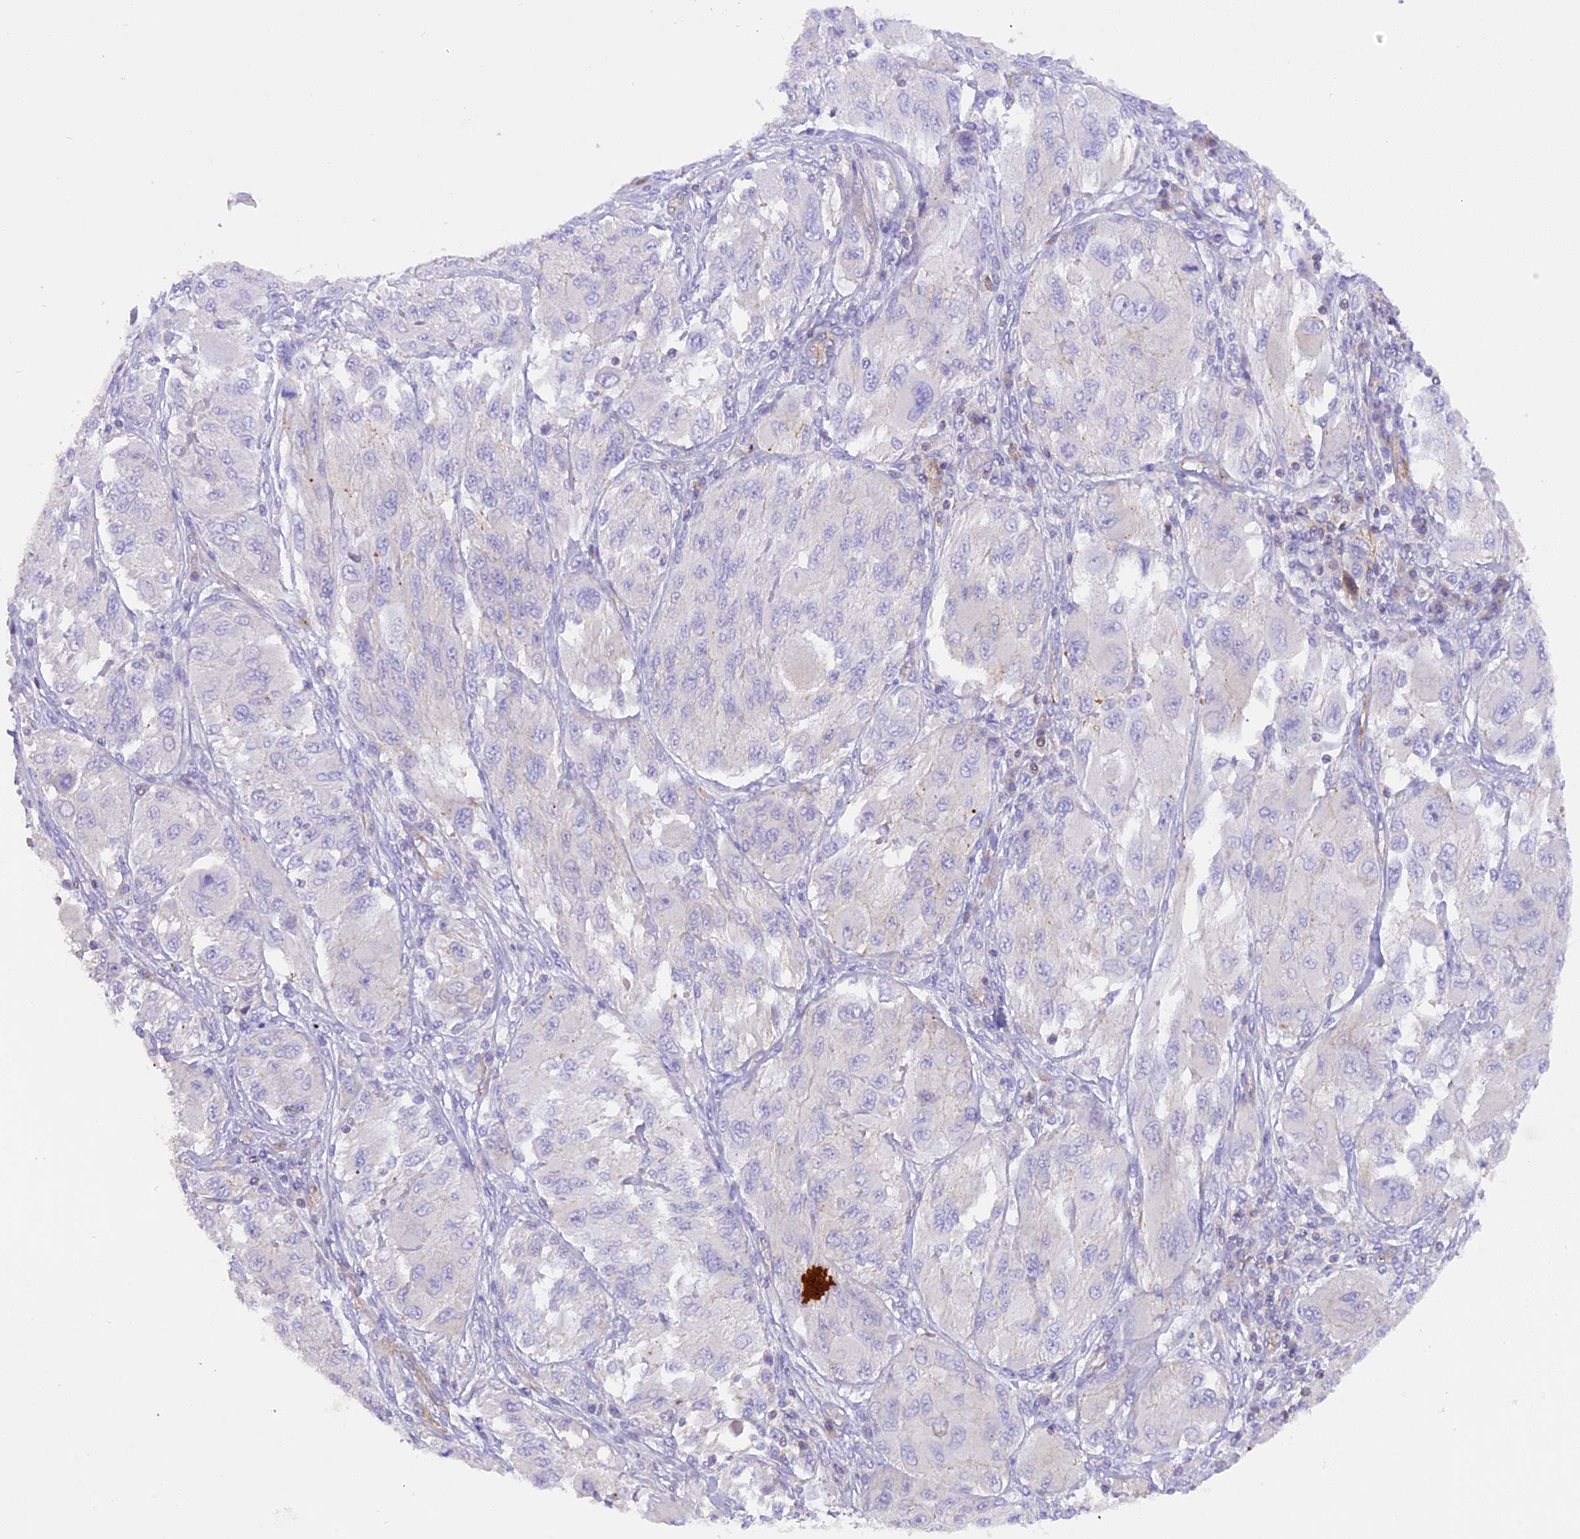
{"staining": {"intensity": "negative", "quantity": "none", "location": "none"}, "tissue": "melanoma", "cell_type": "Tumor cells", "image_type": "cancer", "snomed": [{"axis": "morphology", "description": "Malignant melanoma, NOS"}, {"axis": "topography", "description": "Skin"}], "caption": "Tumor cells show no significant staining in melanoma. The staining was performed using DAB (3,3'-diaminobenzidine) to visualize the protein expression in brown, while the nuclei were stained in blue with hematoxylin (Magnification: 20x).", "gene": "FAM193A", "patient": {"sex": "female", "age": 91}}